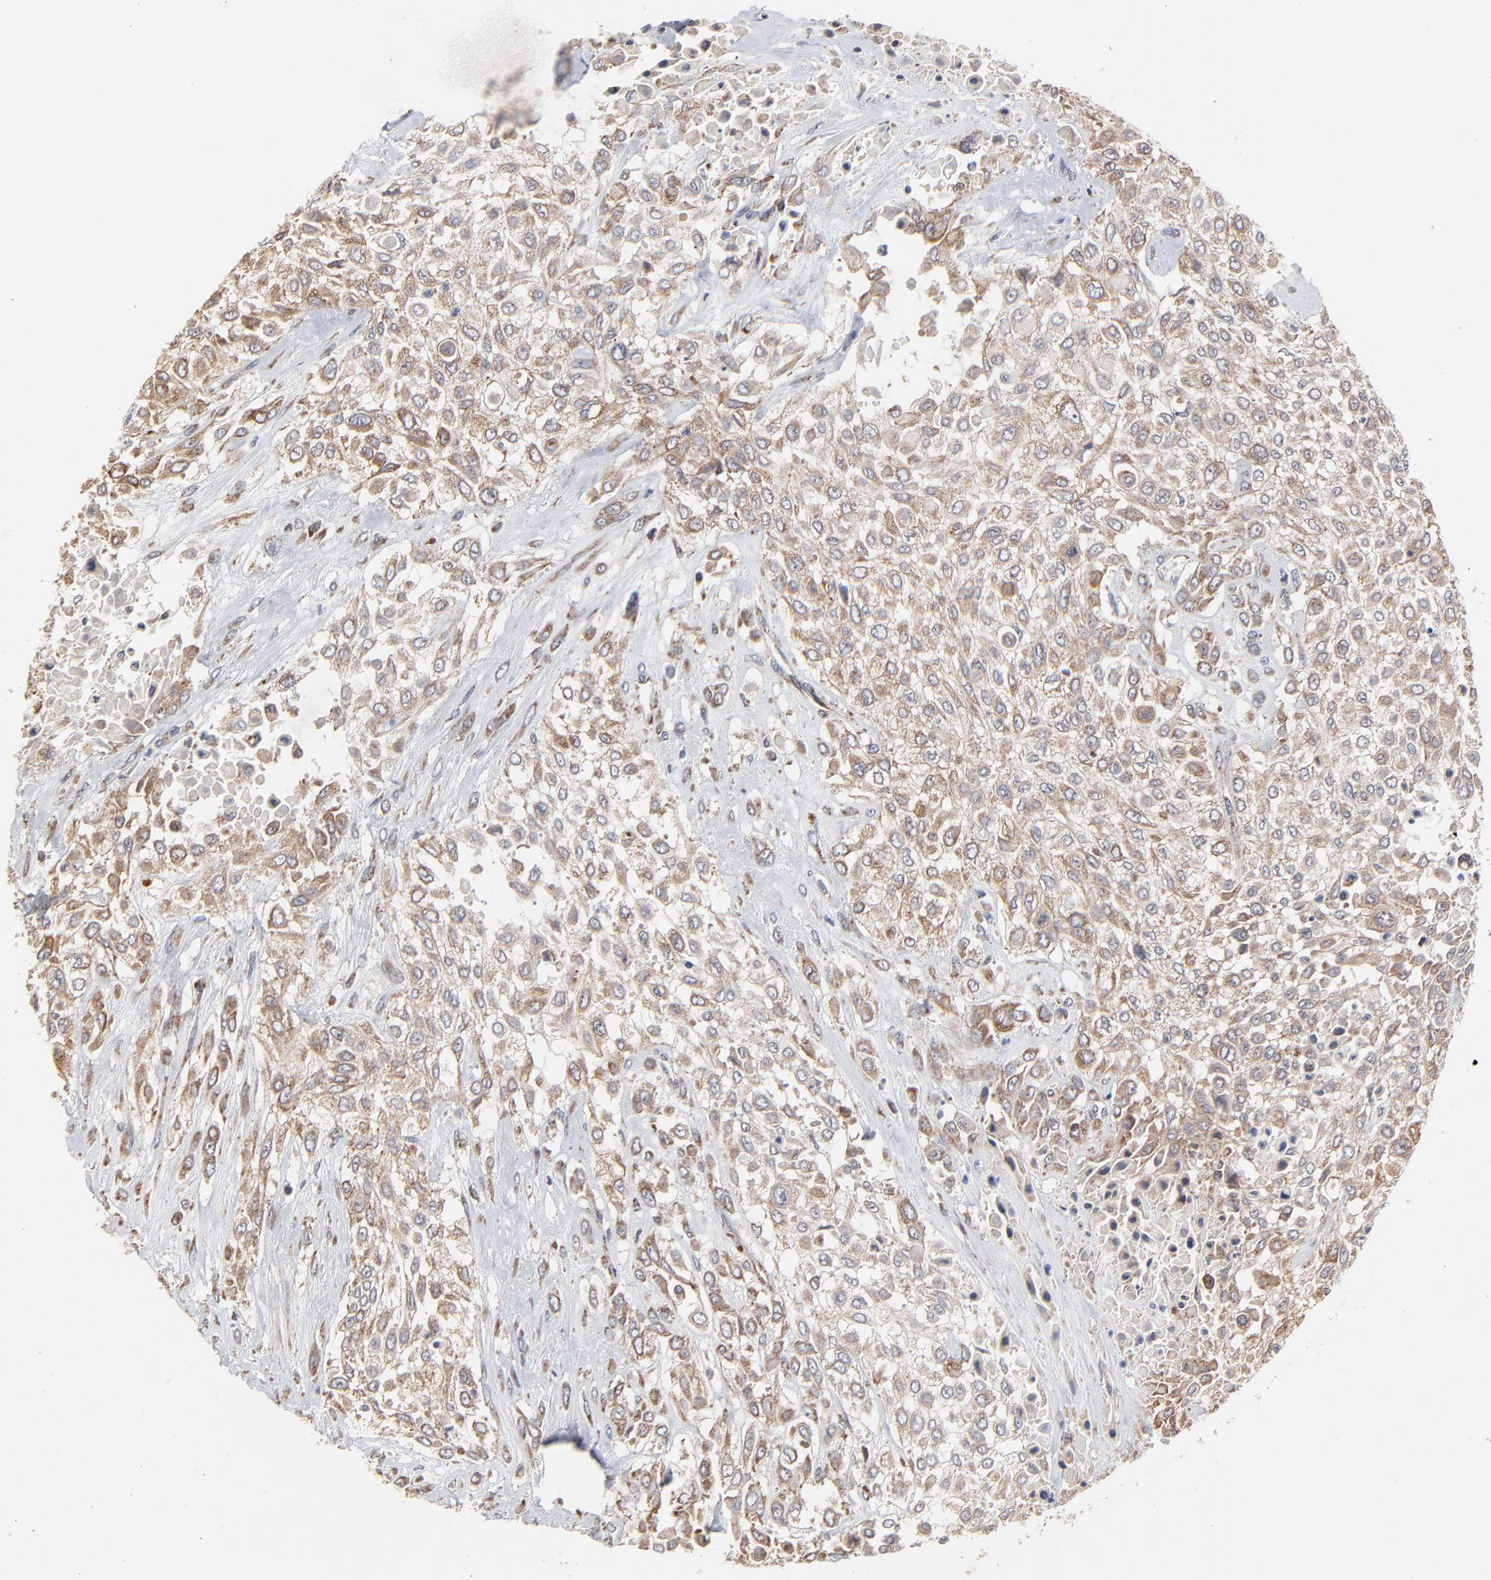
{"staining": {"intensity": "weak", "quantity": ">75%", "location": "cytoplasmic/membranous"}, "tissue": "urothelial cancer", "cell_type": "Tumor cells", "image_type": "cancer", "snomed": [{"axis": "morphology", "description": "Urothelial carcinoma, High grade"}, {"axis": "topography", "description": "Urinary bladder"}], "caption": "High-grade urothelial carcinoma was stained to show a protein in brown. There is low levels of weak cytoplasmic/membranous positivity in approximately >75% of tumor cells.", "gene": "ZNF550", "patient": {"sex": "male", "age": 57}}